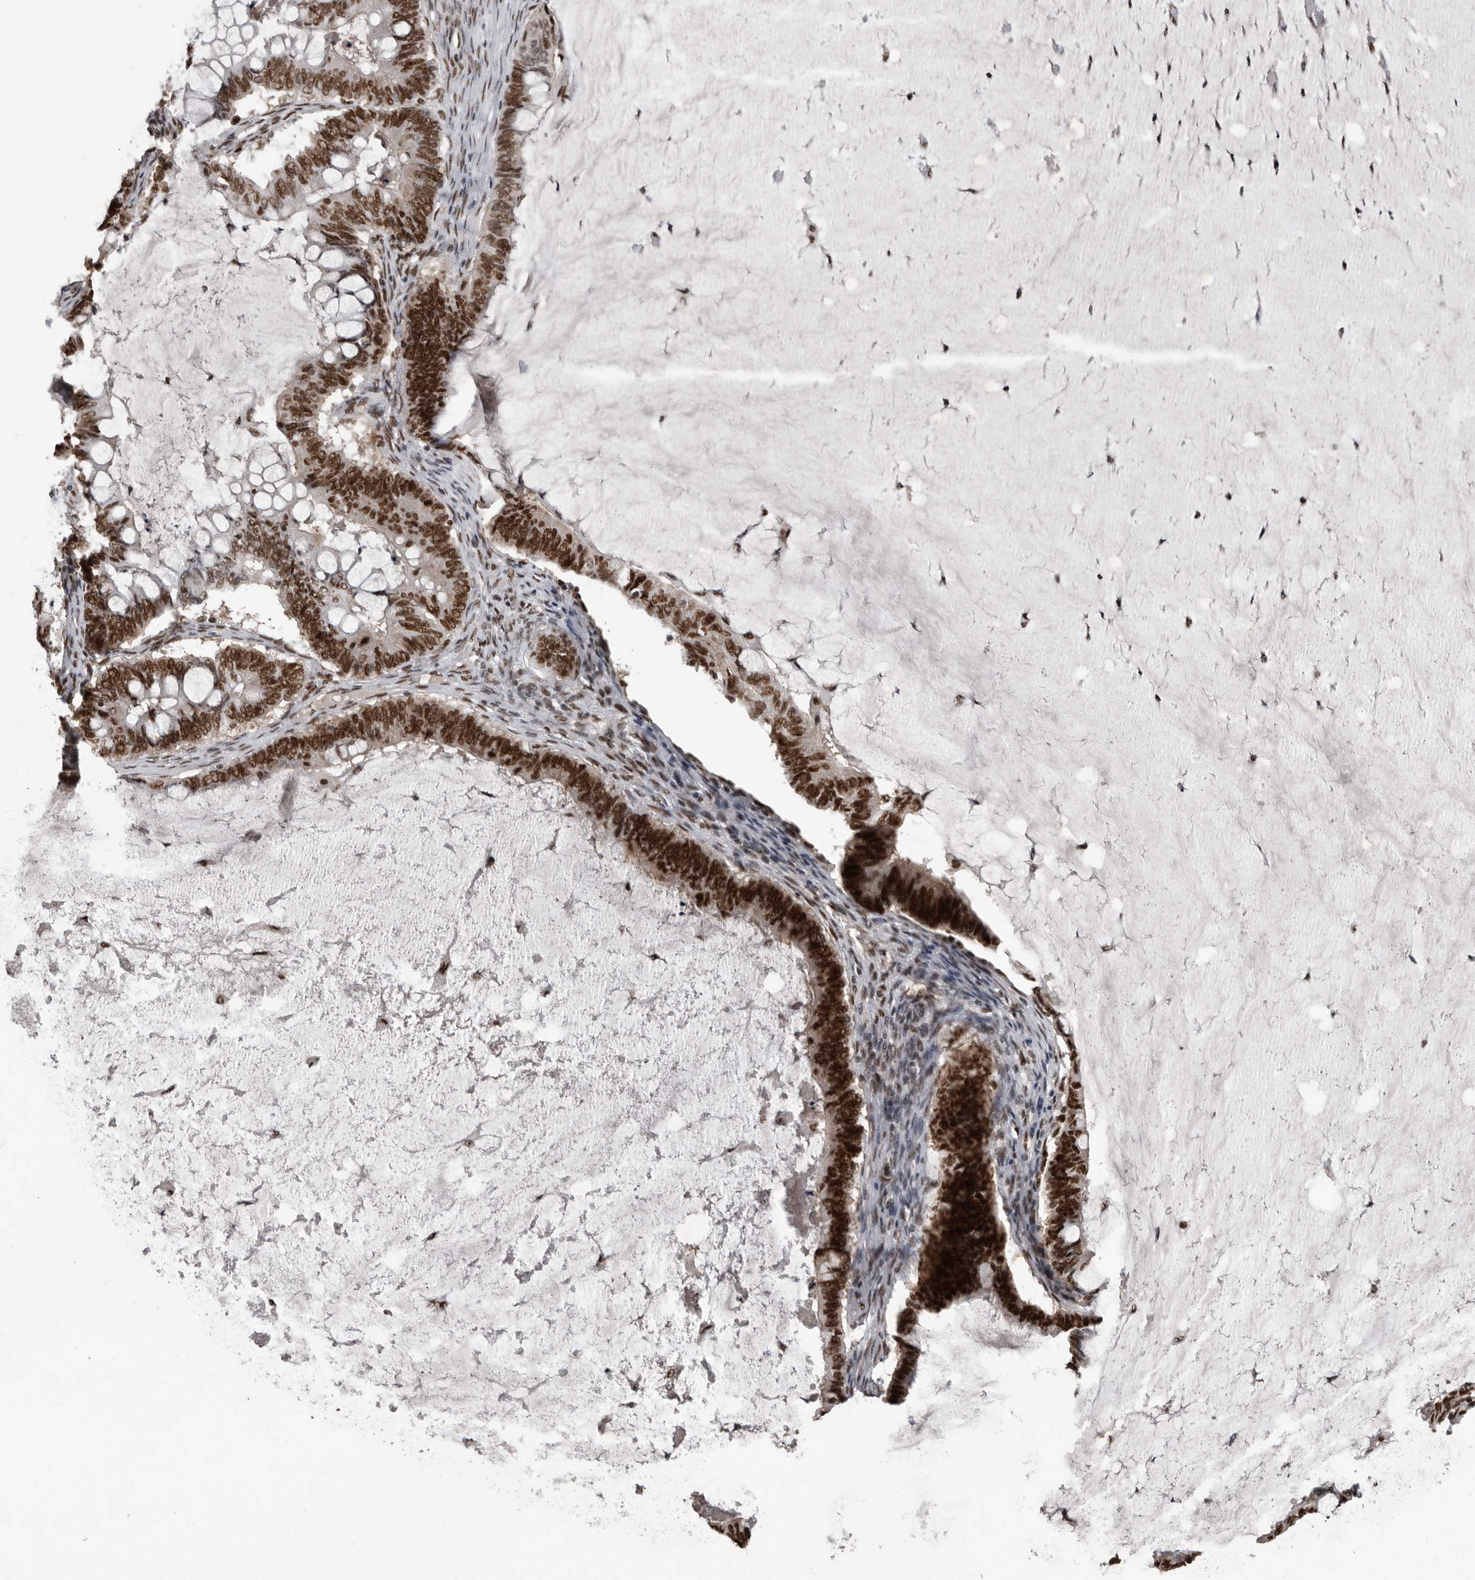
{"staining": {"intensity": "strong", "quantity": ">75%", "location": "nuclear"}, "tissue": "ovarian cancer", "cell_type": "Tumor cells", "image_type": "cancer", "snomed": [{"axis": "morphology", "description": "Cystadenocarcinoma, mucinous, NOS"}, {"axis": "topography", "description": "Ovary"}], "caption": "A high-resolution image shows immunohistochemistry (IHC) staining of ovarian cancer (mucinous cystadenocarcinoma), which displays strong nuclear positivity in approximately >75% of tumor cells. (Brightfield microscopy of DAB IHC at high magnification).", "gene": "CHD1L", "patient": {"sex": "female", "age": 61}}